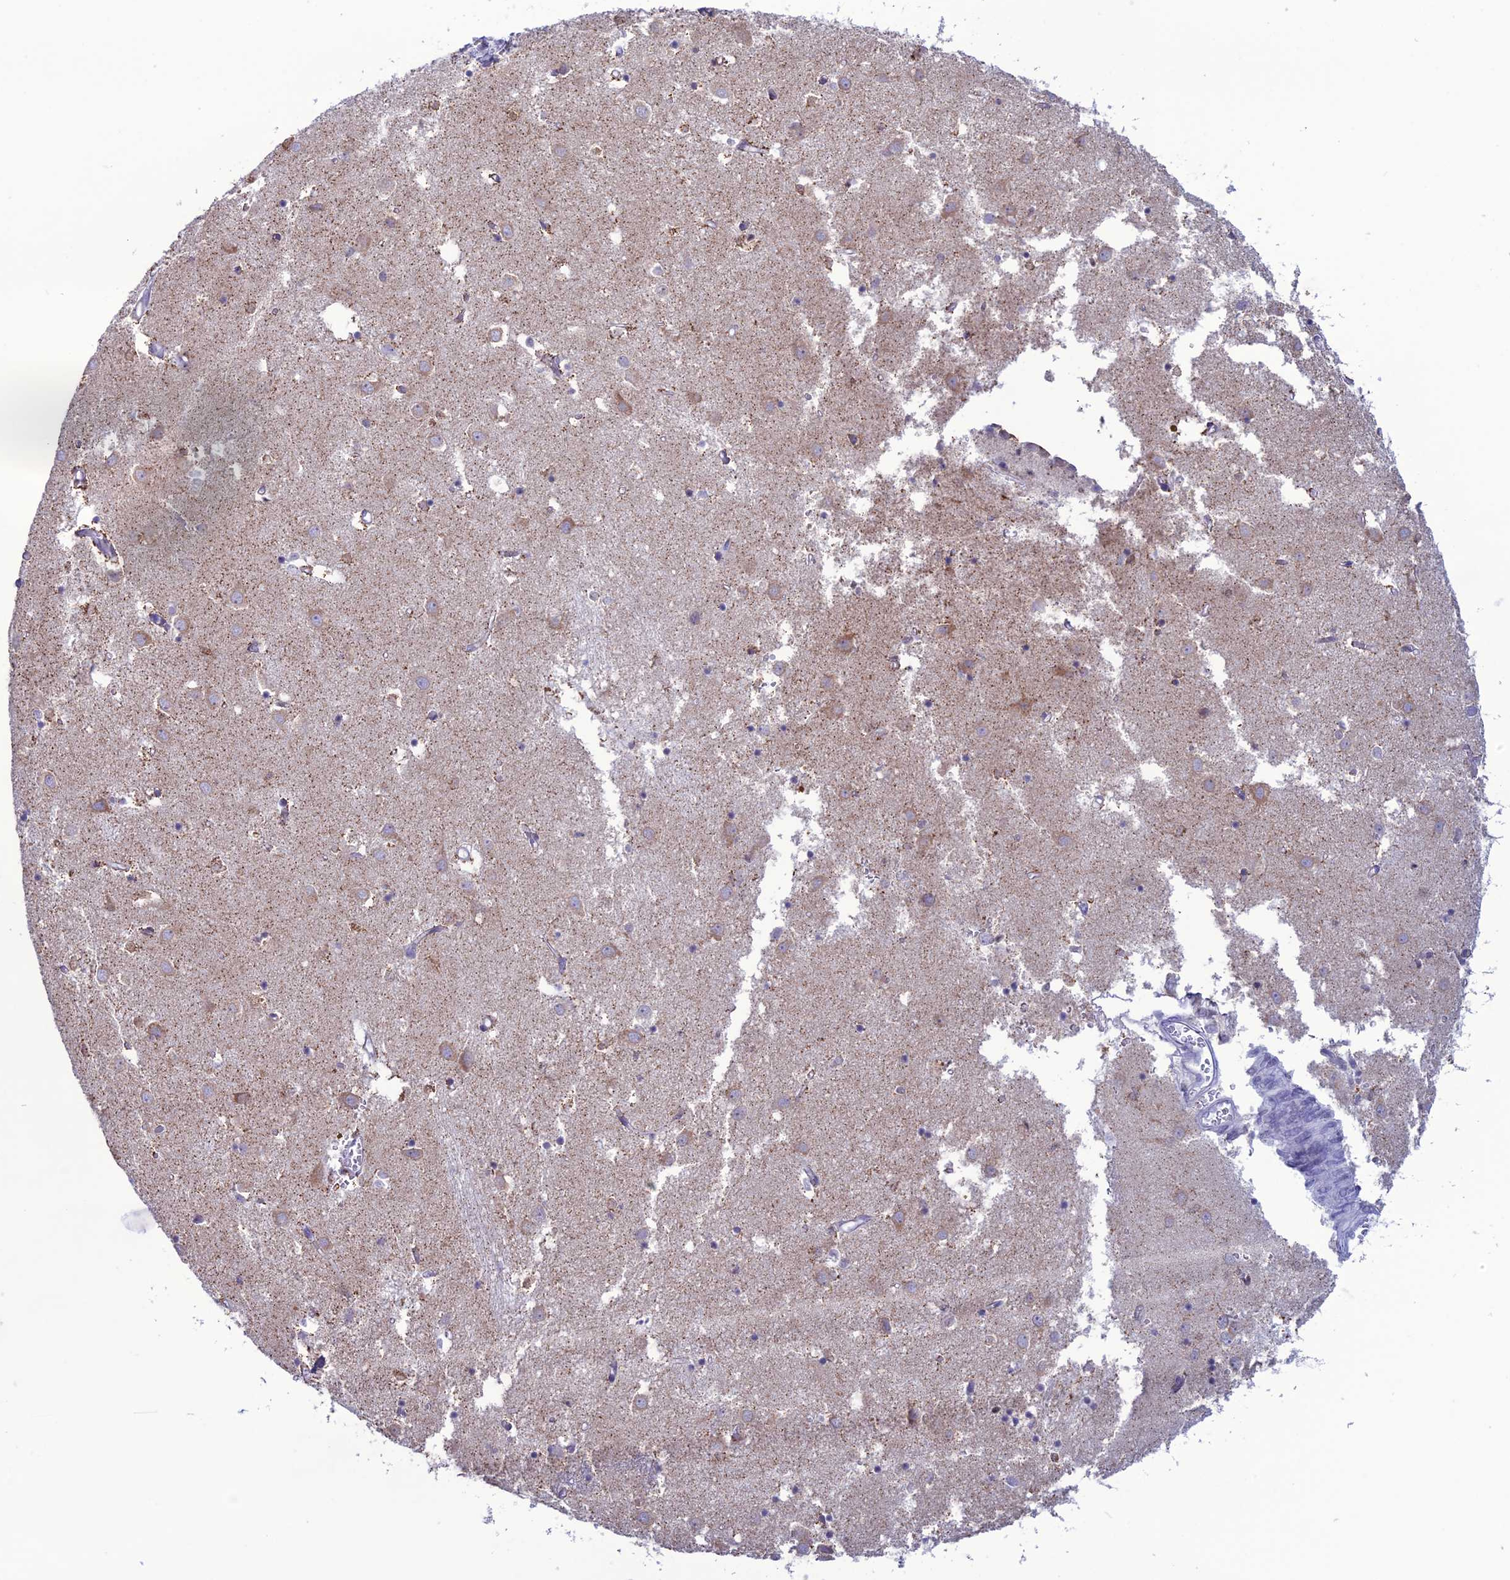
{"staining": {"intensity": "negative", "quantity": "none", "location": "none"}, "tissue": "caudate", "cell_type": "Glial cells", "image_type": "normal", "snomed": [{"axis": "morphology", "description": "Normal tissue, NOS"}, {"axis": "topography", "description": "Lateral ventricle wall"}], "caption": "Immunohistochemistry (IHC) micrograph of unremarkable caudate stained for a protein (brown), which reveals no staining in glial cells.", "gene": "CFAP210", "patient": {"sex": "male", "age": 70}}